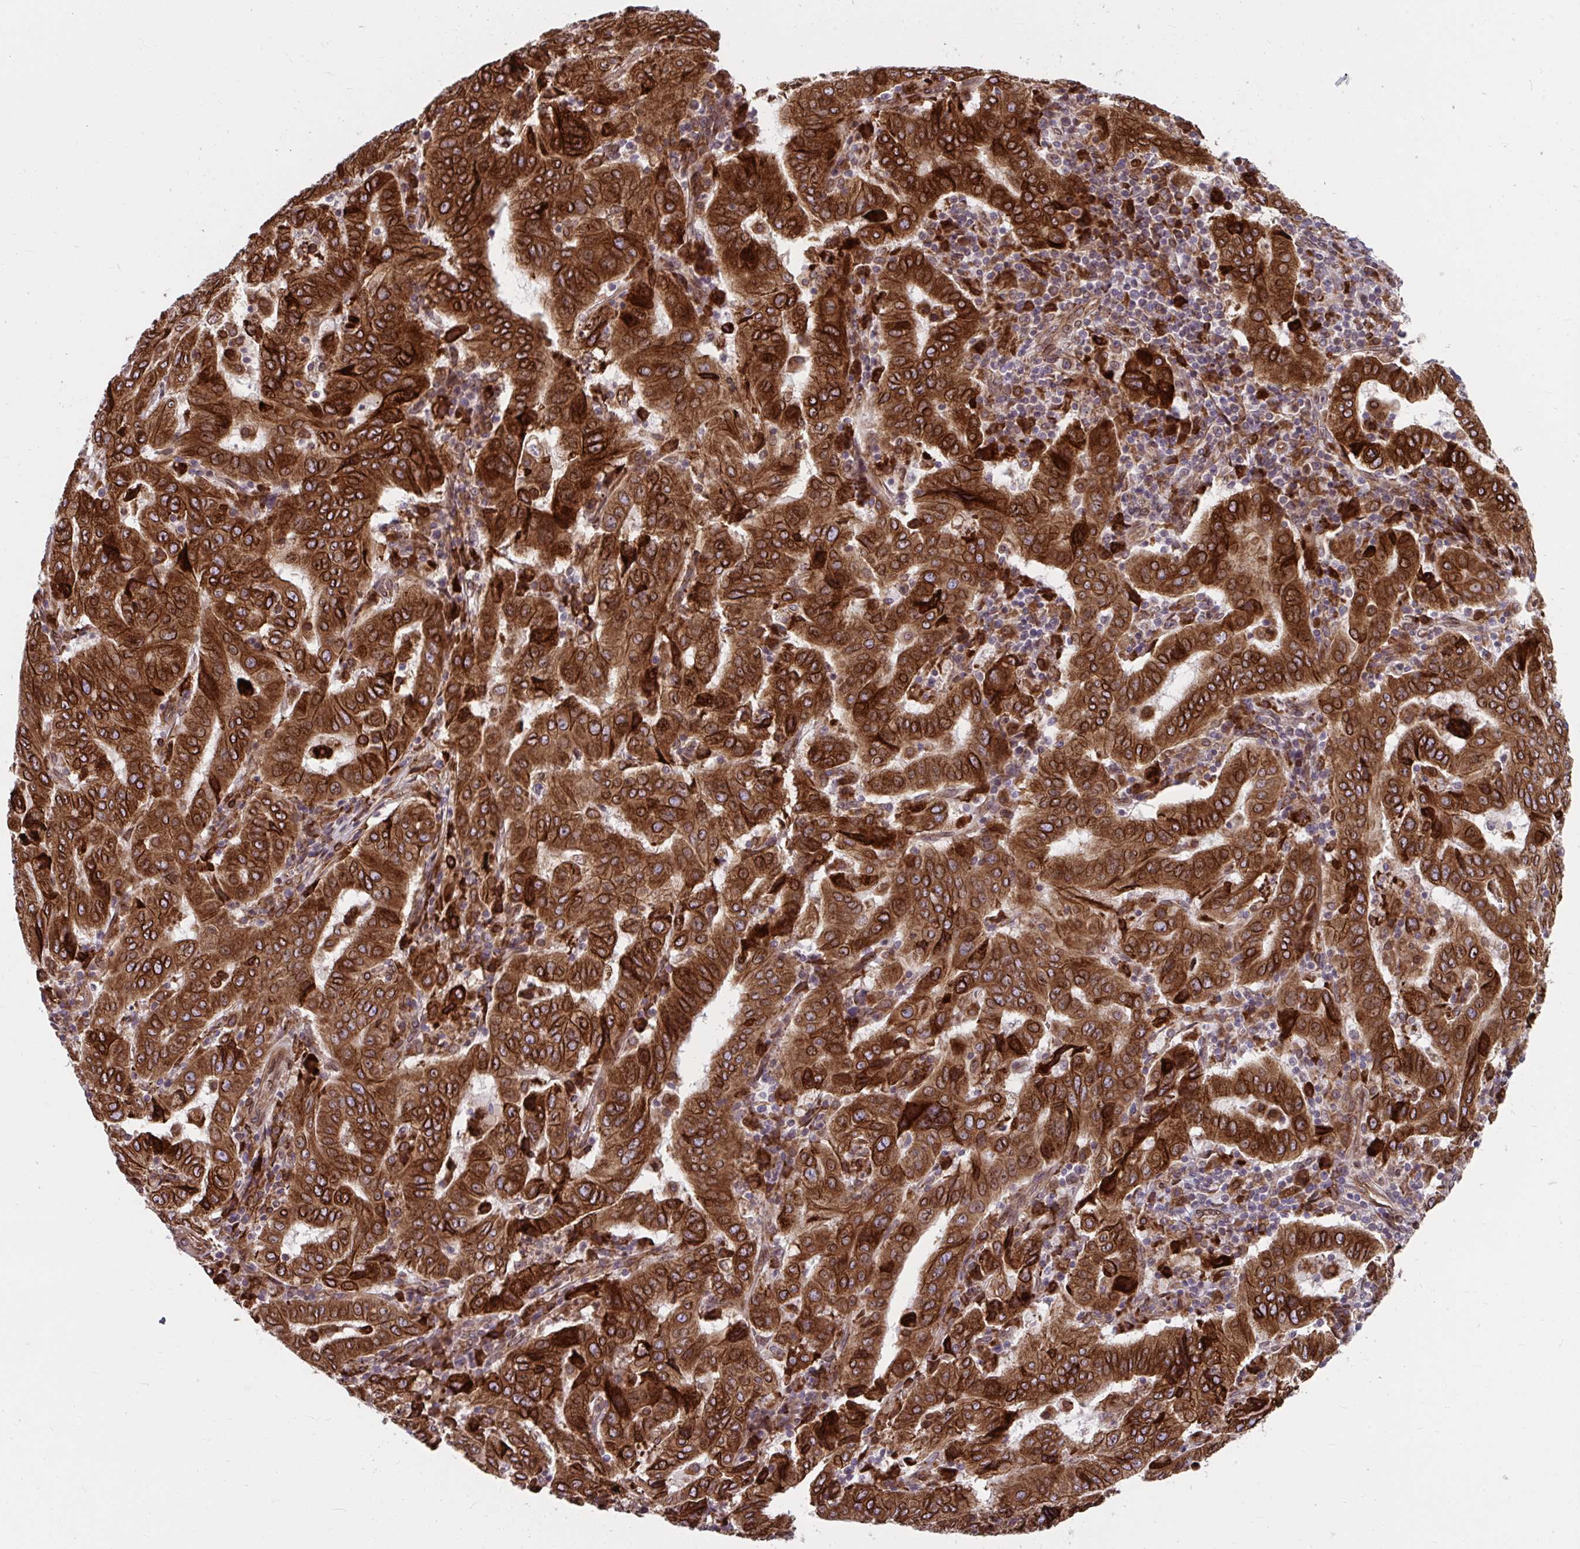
{"staining": {"intensity": "strong", "quantity": ">75%", "location": "cytoplasmic/membranous"}, "tissue": "pancreatic cancer", "cell_type": "Tumor cells", "image_type": "cancer", "snomed": [{"axis": "morphology", "description": "Adenocarcinoma, NOS"}, {"axis": "topography", "description": "Pancreas"}], "caption": "Tumor cells reveal high levels of strong cytoplasmic/membranous positivity in about >75% of cells in adenocarcinoma (pancreatic).", "gene": "STIM2", "patient": {"sex": "male", "age": 63}}